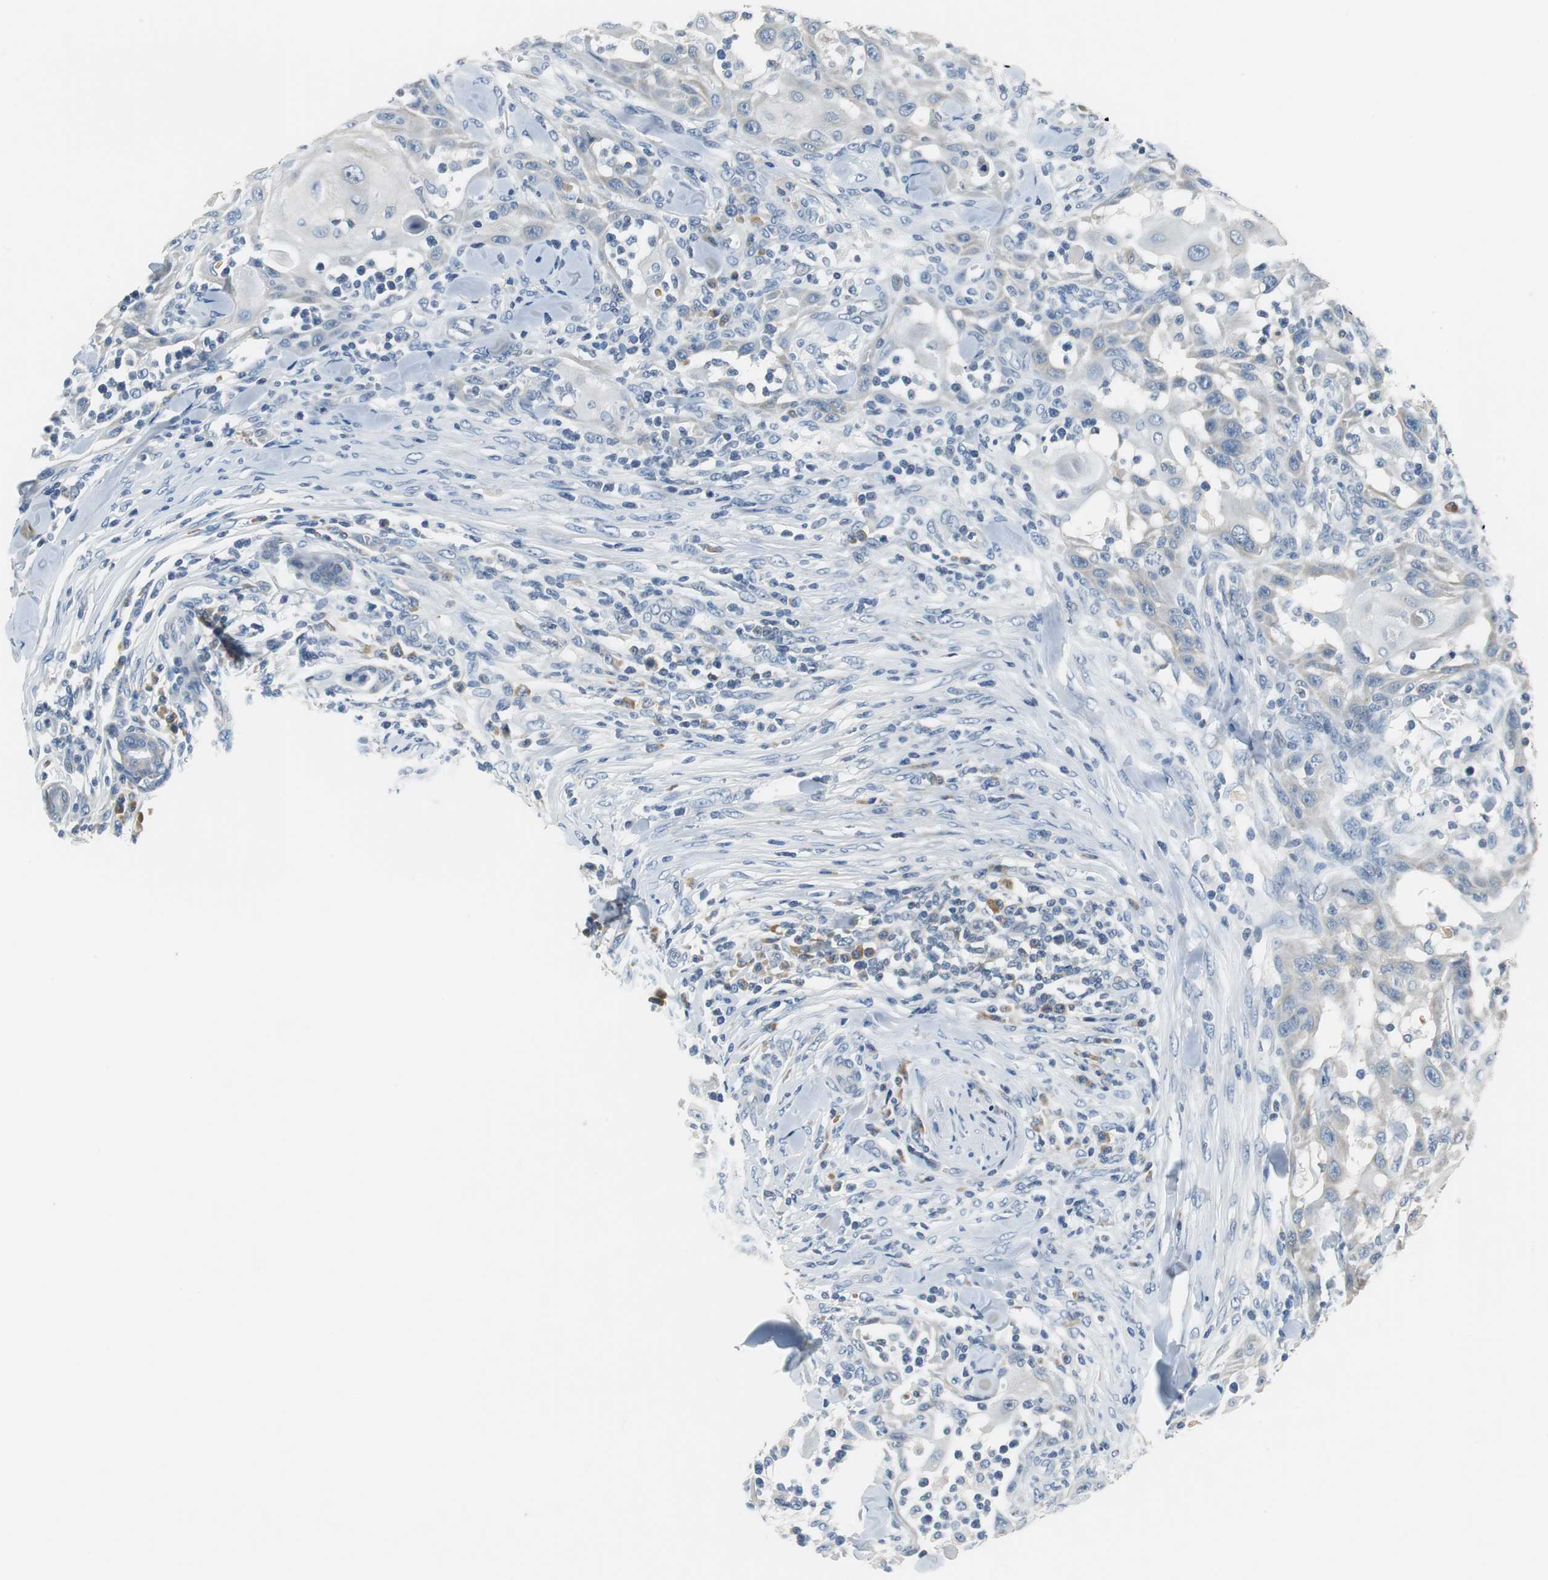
{"staining": {"intensity": "negative", "quantity": "none", "location": "none"}, "tissue": "skin cancer", "cell_type": "Tumor cells", "image_type": "cancer", "snomed": [{"axis": "morphology", "description": "Squamous cell carcinoma, NOS"}, {"axis": "topography", "description": "Skin"}], "caption": "Photomicrograph shows no protein expression in tumor cells of skin cancer (squamous cell carcinoma) tissue.", "gene": "GLCCI1", "patient": {"sex": "male", "age": 24}}